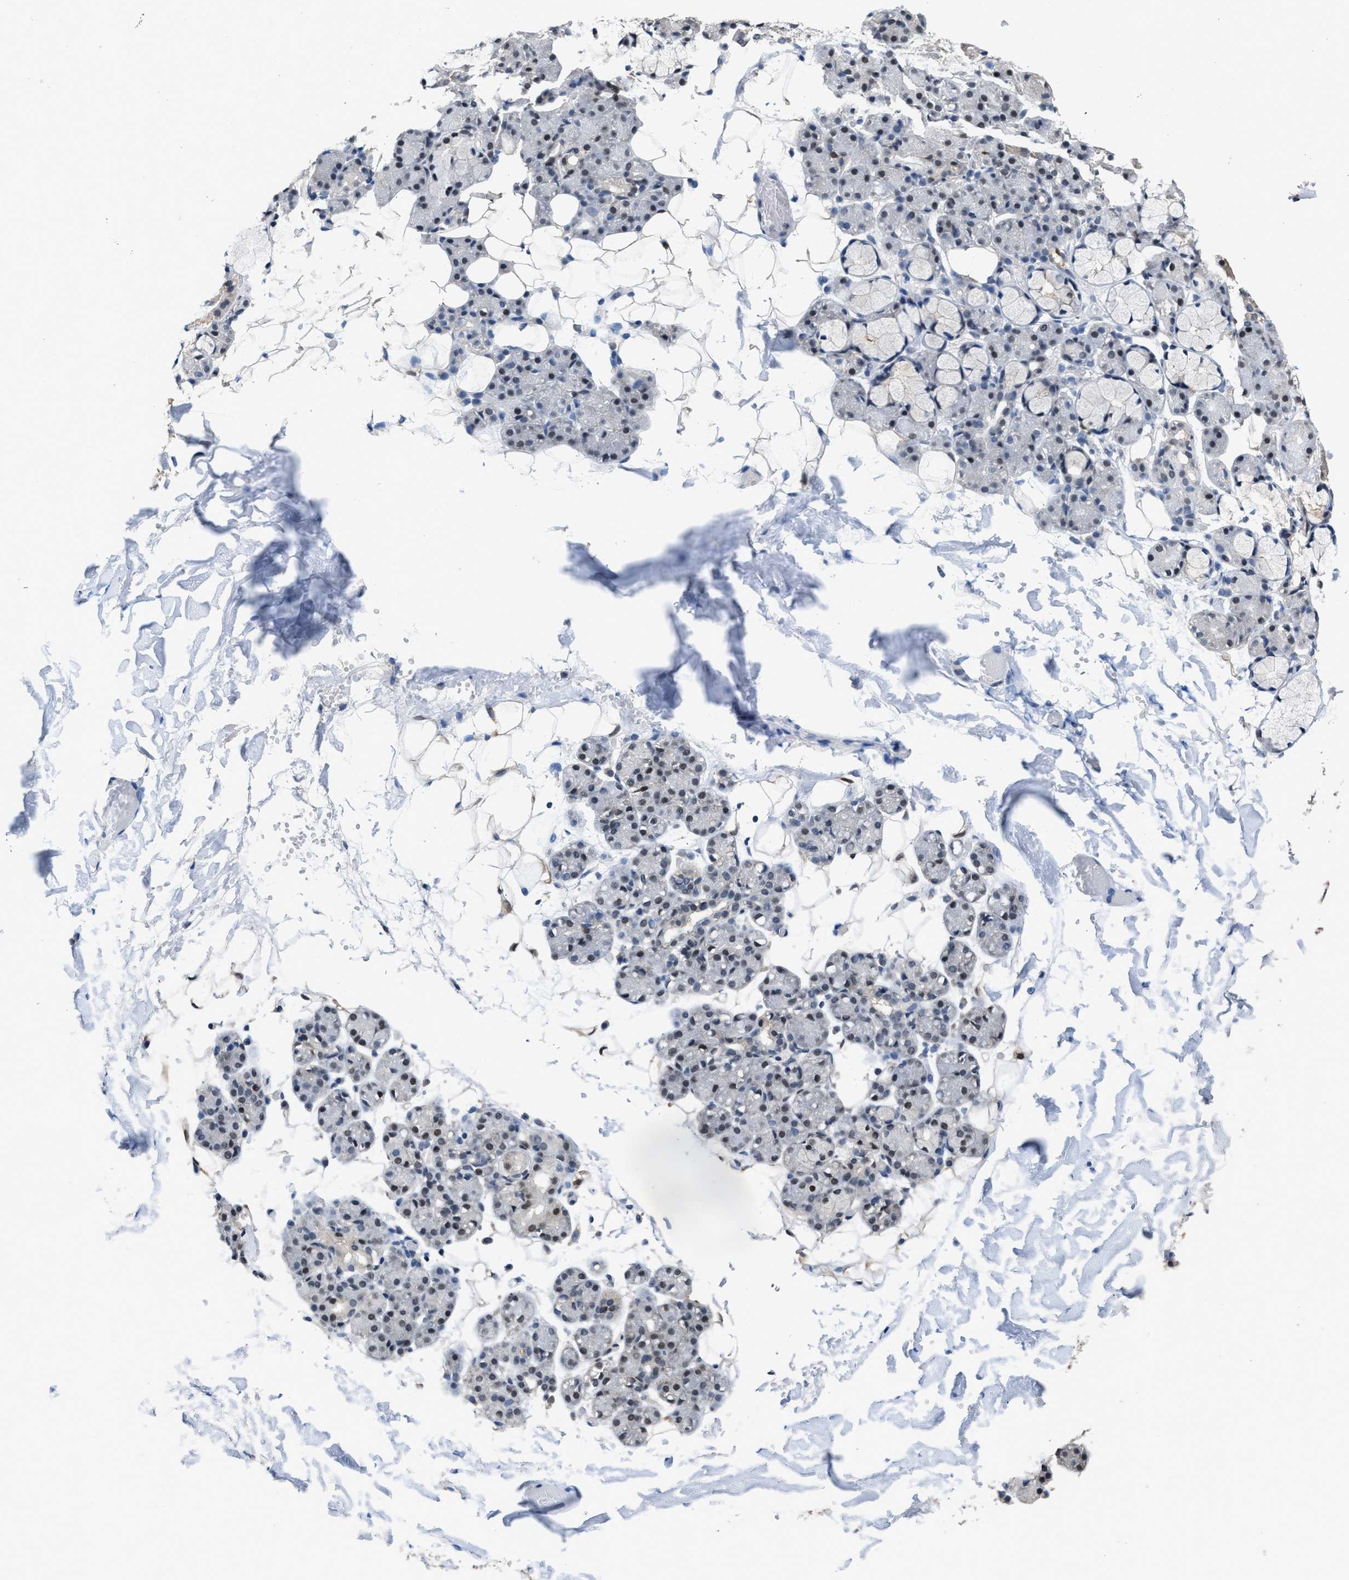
{"staining": {"intensity": "moderate", "quantity": "25%-75%", "location": "nuclear"}, "tissue": "salivary gland", "cell_type": "Glandular cells", "image_type": "normal", "snomed": [{"axis": "morphology", "description": "Normal tissue, NOS"}, {"axis": "topography", "description": "Salivary gland"}], "caption": "A medium amount of moderate nuclear staining is appreciated in about 25%-75% of glandular cells in benign salivary gland.", "gene": "ZNF20", "patient": {"sex": "male", "age": 63}}